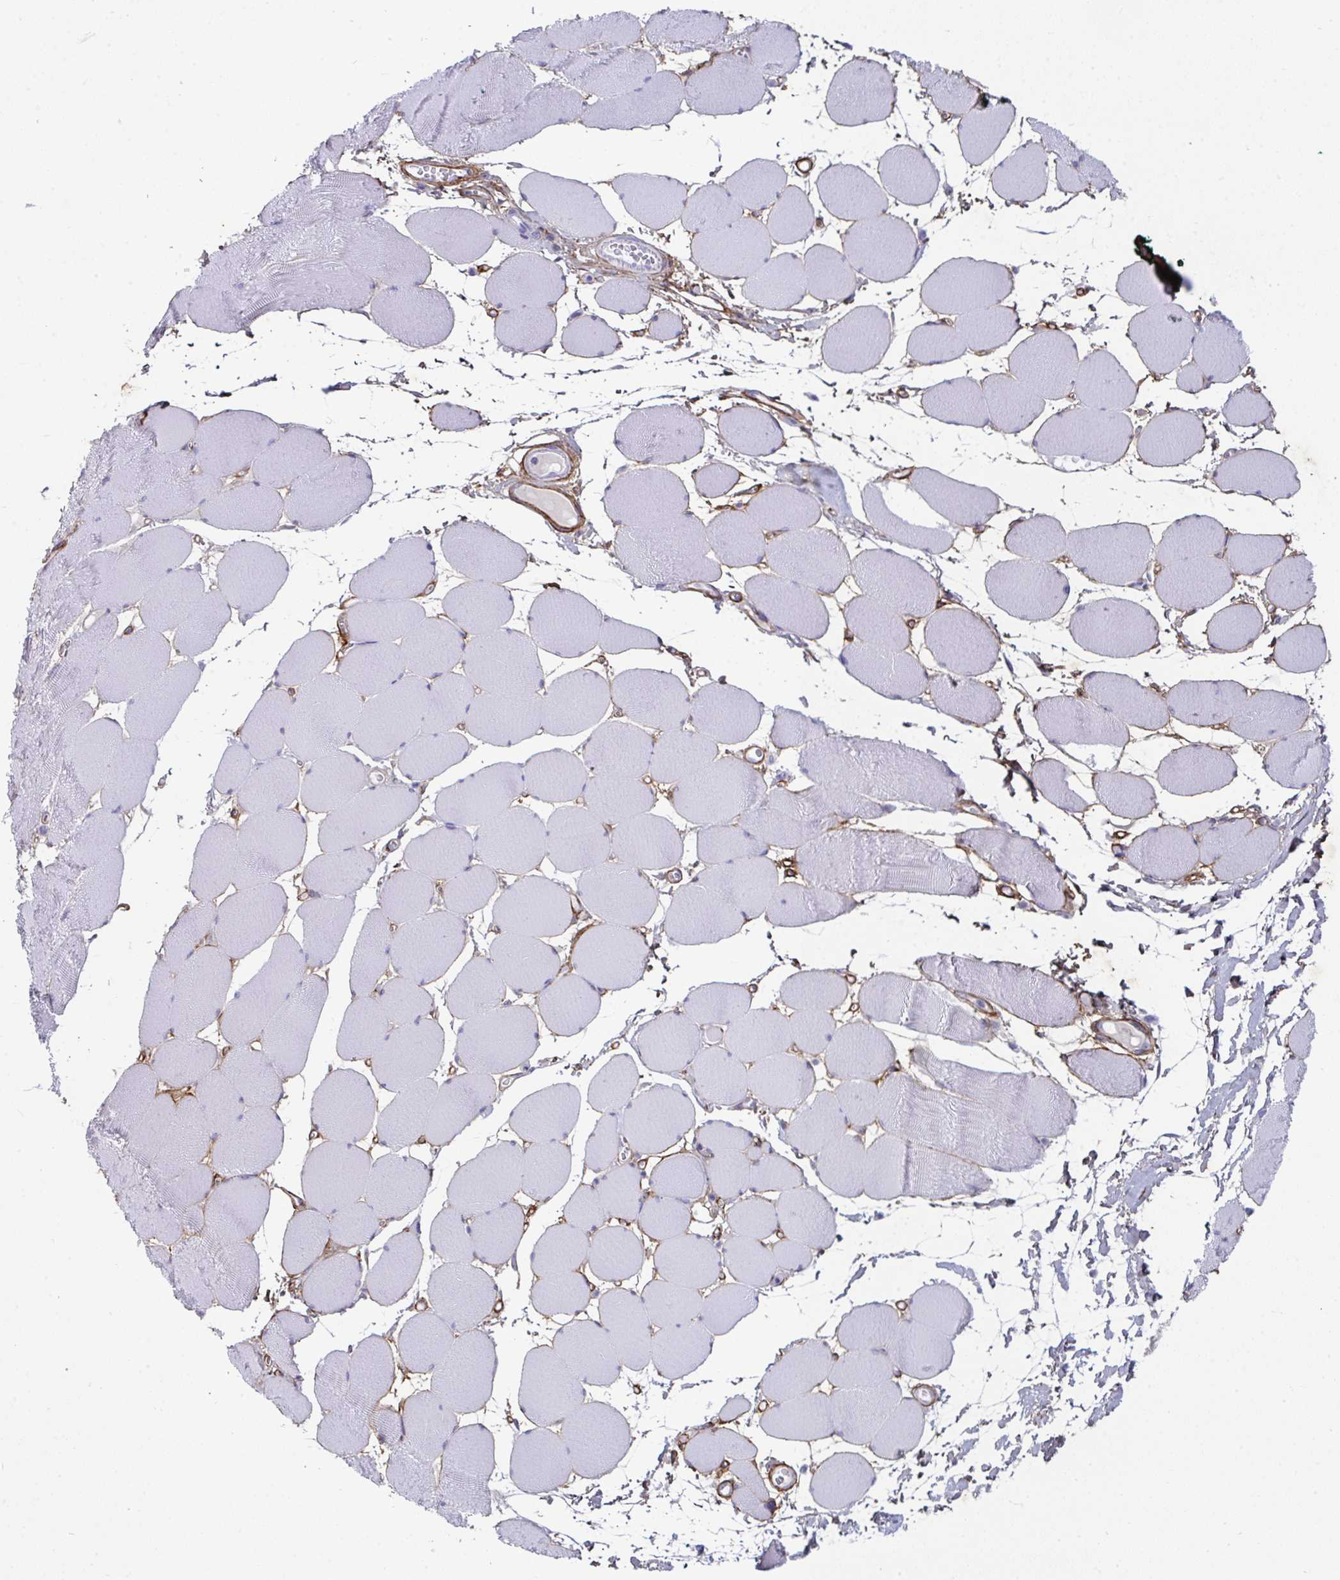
{"staining": {"intensity": "negative", "quantity": "none", "location": "none"}, "tissue": "skeletal muscle", "cell_type": "Myocytes", "image_type": "normal", "snomed": [{"axis": "morphology", "description": "Normal tissue, NOS"}, {"axis": "topography", "description": "Skeletal muscle"}], "caption": "This is a histopathology image of IHC staining of normal skeletal muscle, which shows no positivity in myocytes.", "gene": "LHFPL6", "patient": {"sex": "female", "age": 75}}